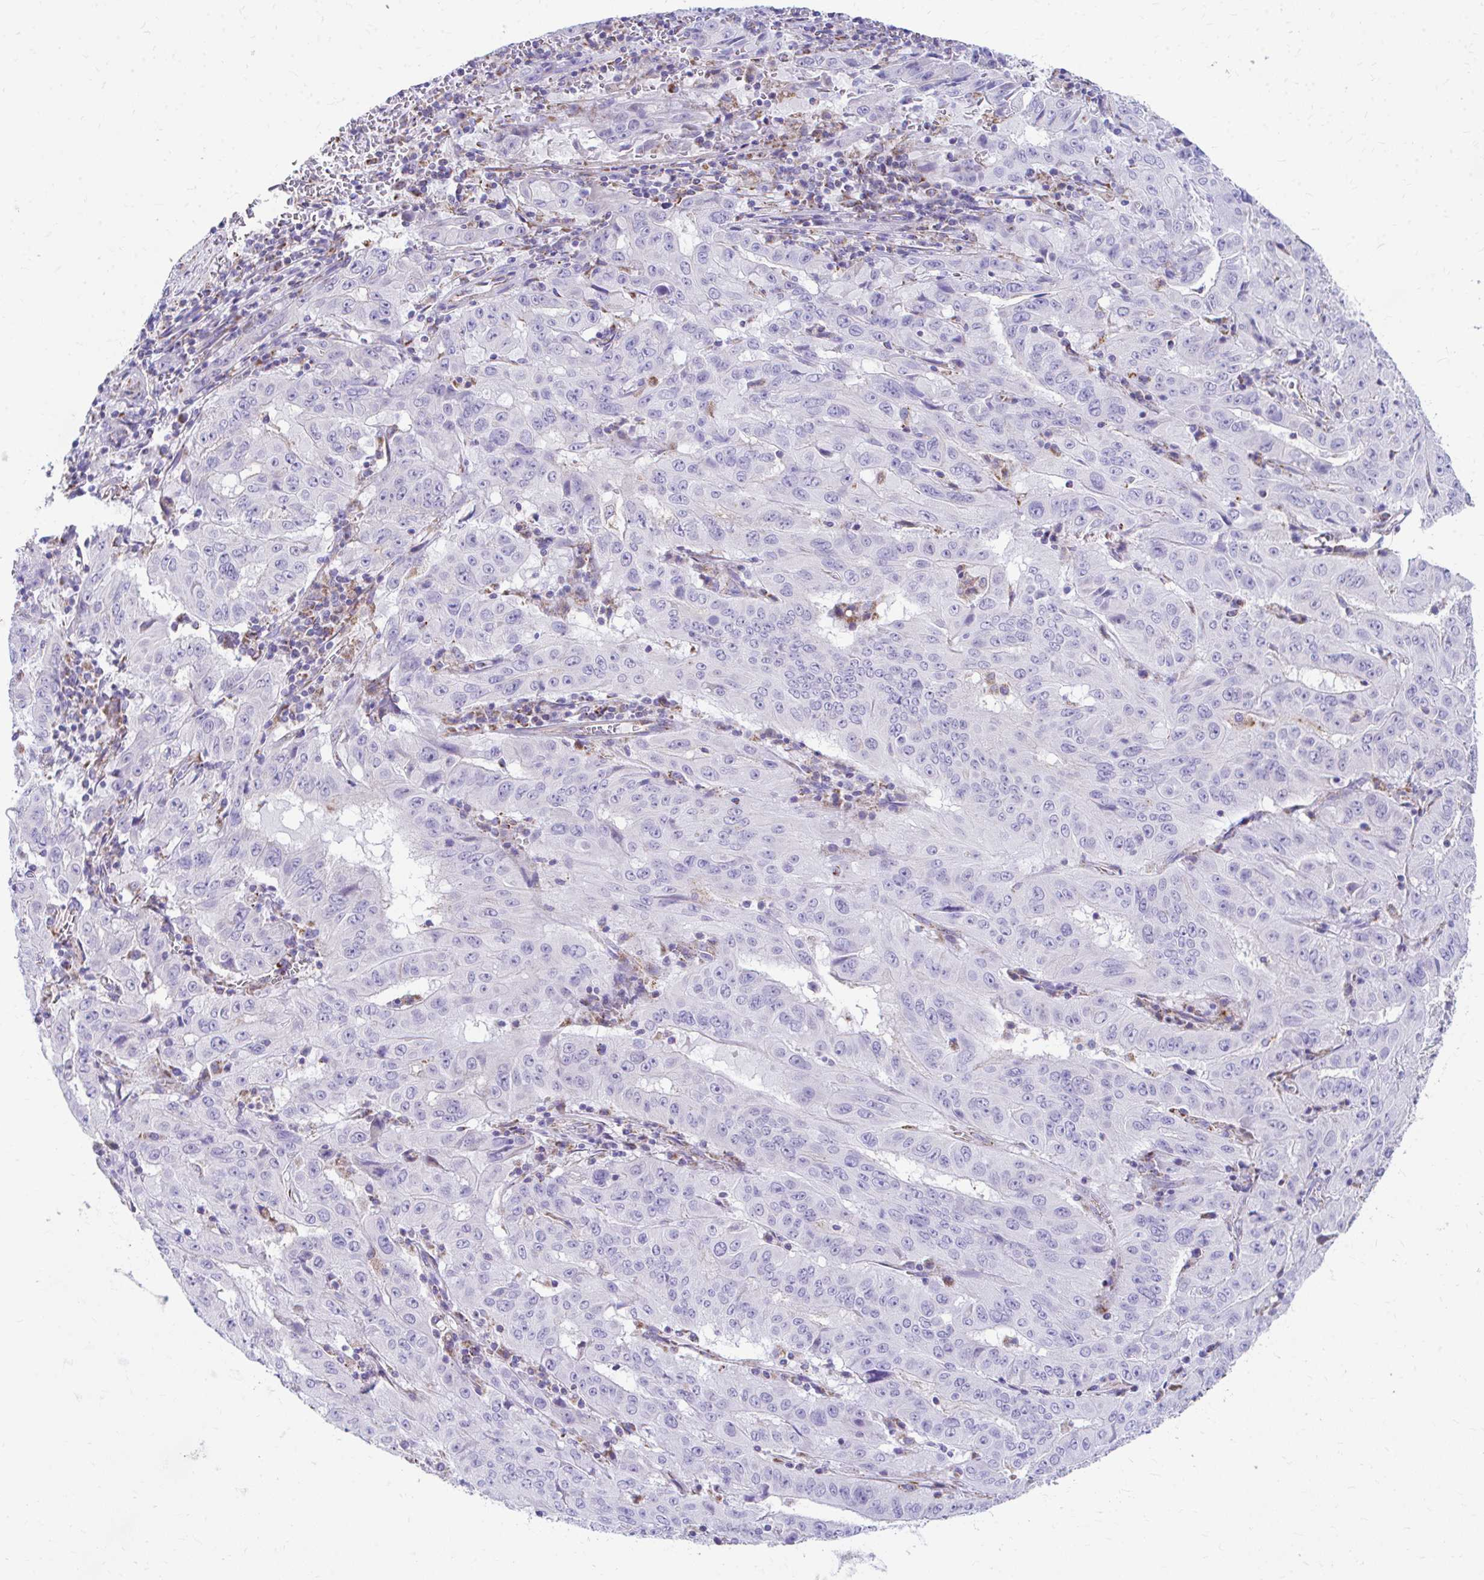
{"staining": {"intensity": "negative", "quantity": "none", "location": "none"}, "tissue": "pancreatic cancer", "cell_type": "Tumor cells", "image_type": "cancer", "snomed": [{"axis": "morphology", "description": "Adenocarcinoma, NOS"}, {"axis": "topography", "description": "Pancreas"}], "caption": "An IHC image of pancreatic cancer is shown. There is no staining in tumor cells of pancreatic cancer. (Brightfield microscopy of DAB (3,3'-diaminobenzidine) IHC at high magnification).", "gene": "MRPL19", "patient": {"sex": "male", "age": 63}}